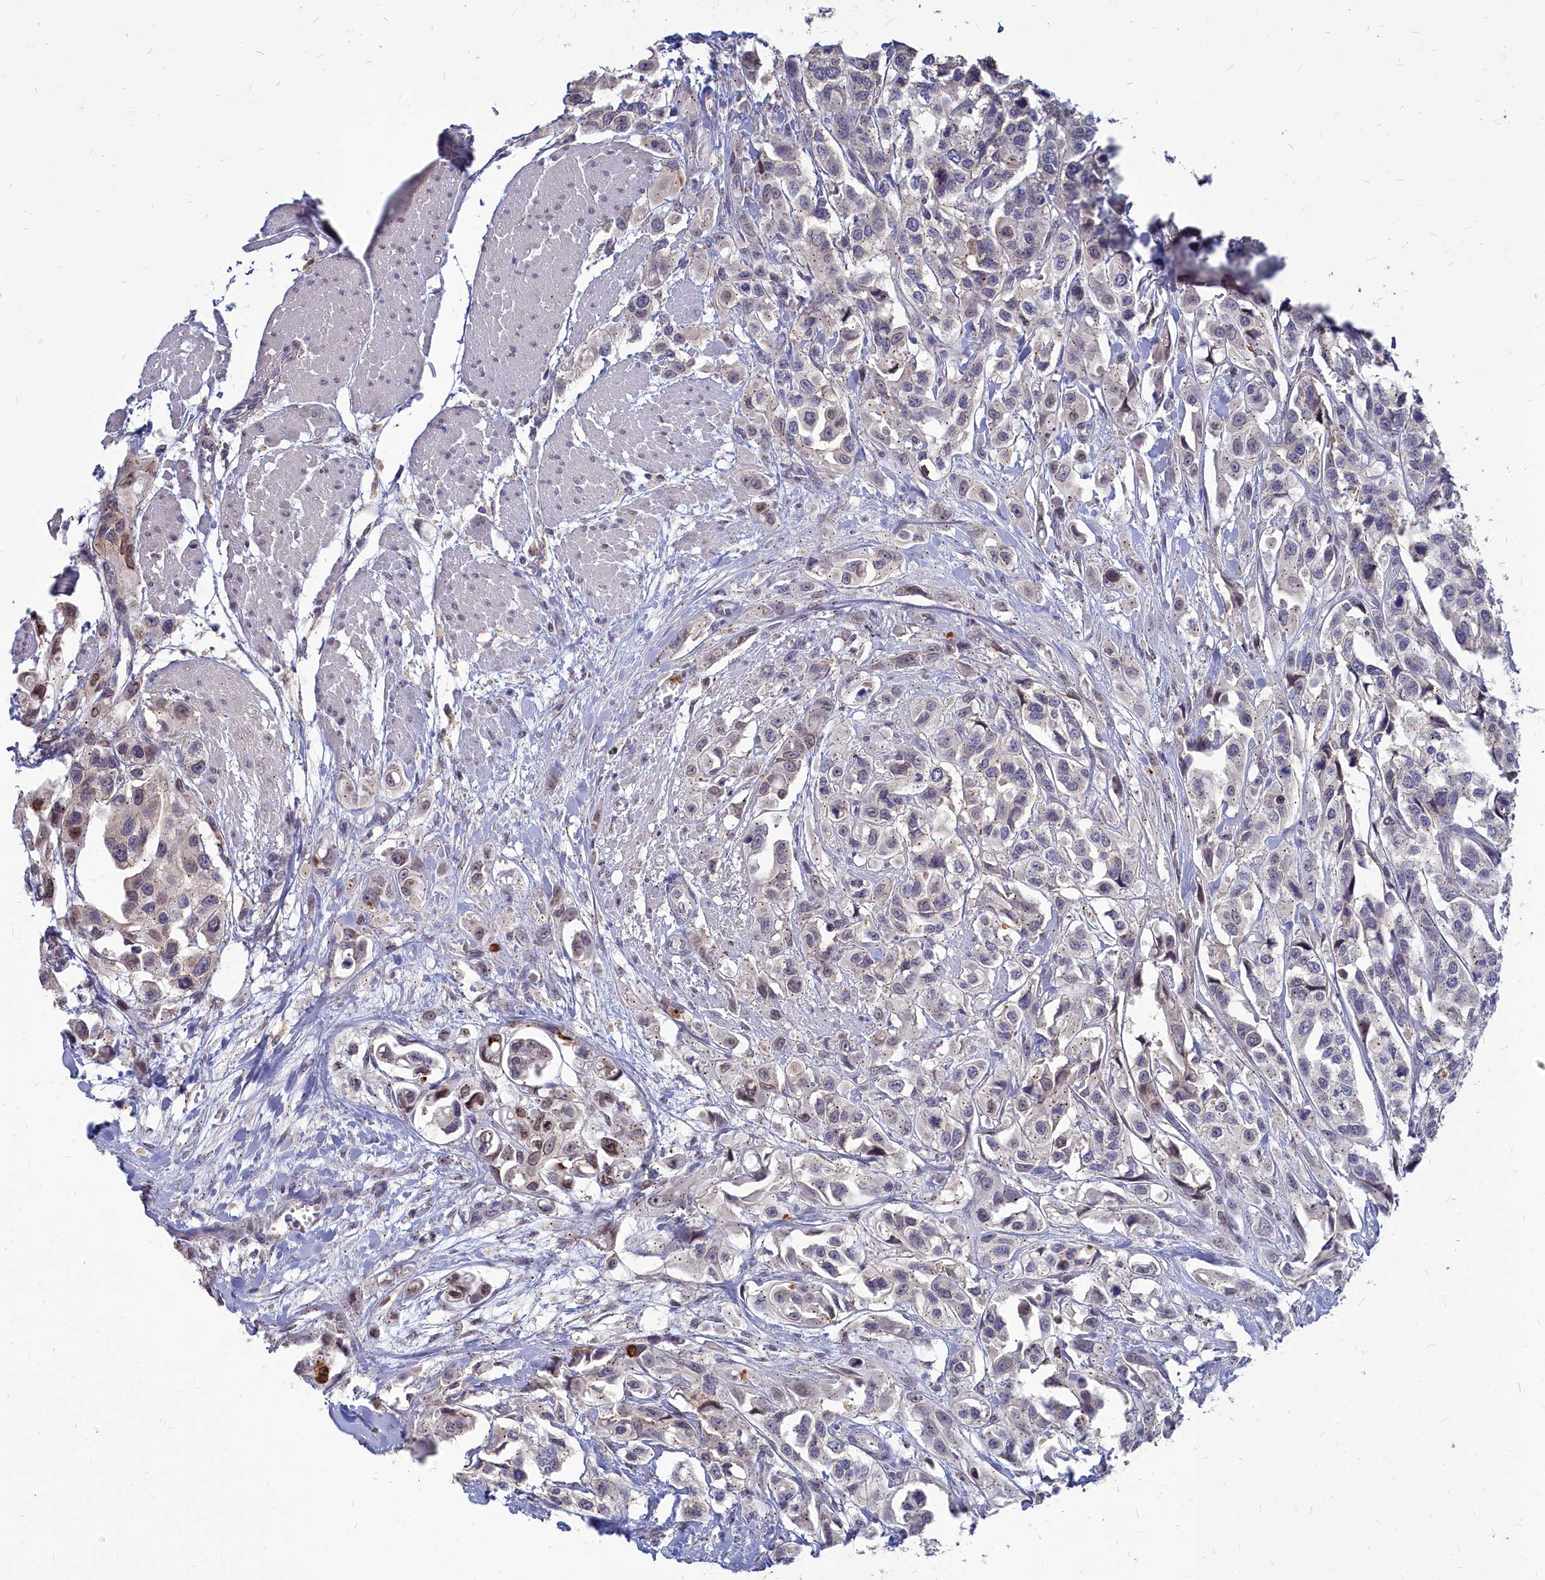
{"staining": {"intensity": "moderate", "quantity": "<25%", "location": "cytoplasmic/membranous,nuclear"}, "tissue": "urothelial cancer", "cell_type": "Tumor cells", "image_type": "cancer", "snomed": [{"axis": "morphology", "description": "Urothelial carcinoma, High grade"}, {"axis": "topography", "description": "Urinary bladder"}], "caption": "IHC of human urothelial carcinoma (high-grade) displays low levels of moderate cytoplasmic/membranous and nuclear expression in about <25% of tumor cells.", "gene": "NOXA1", "patient": {"sex": "male", "age": 67}}